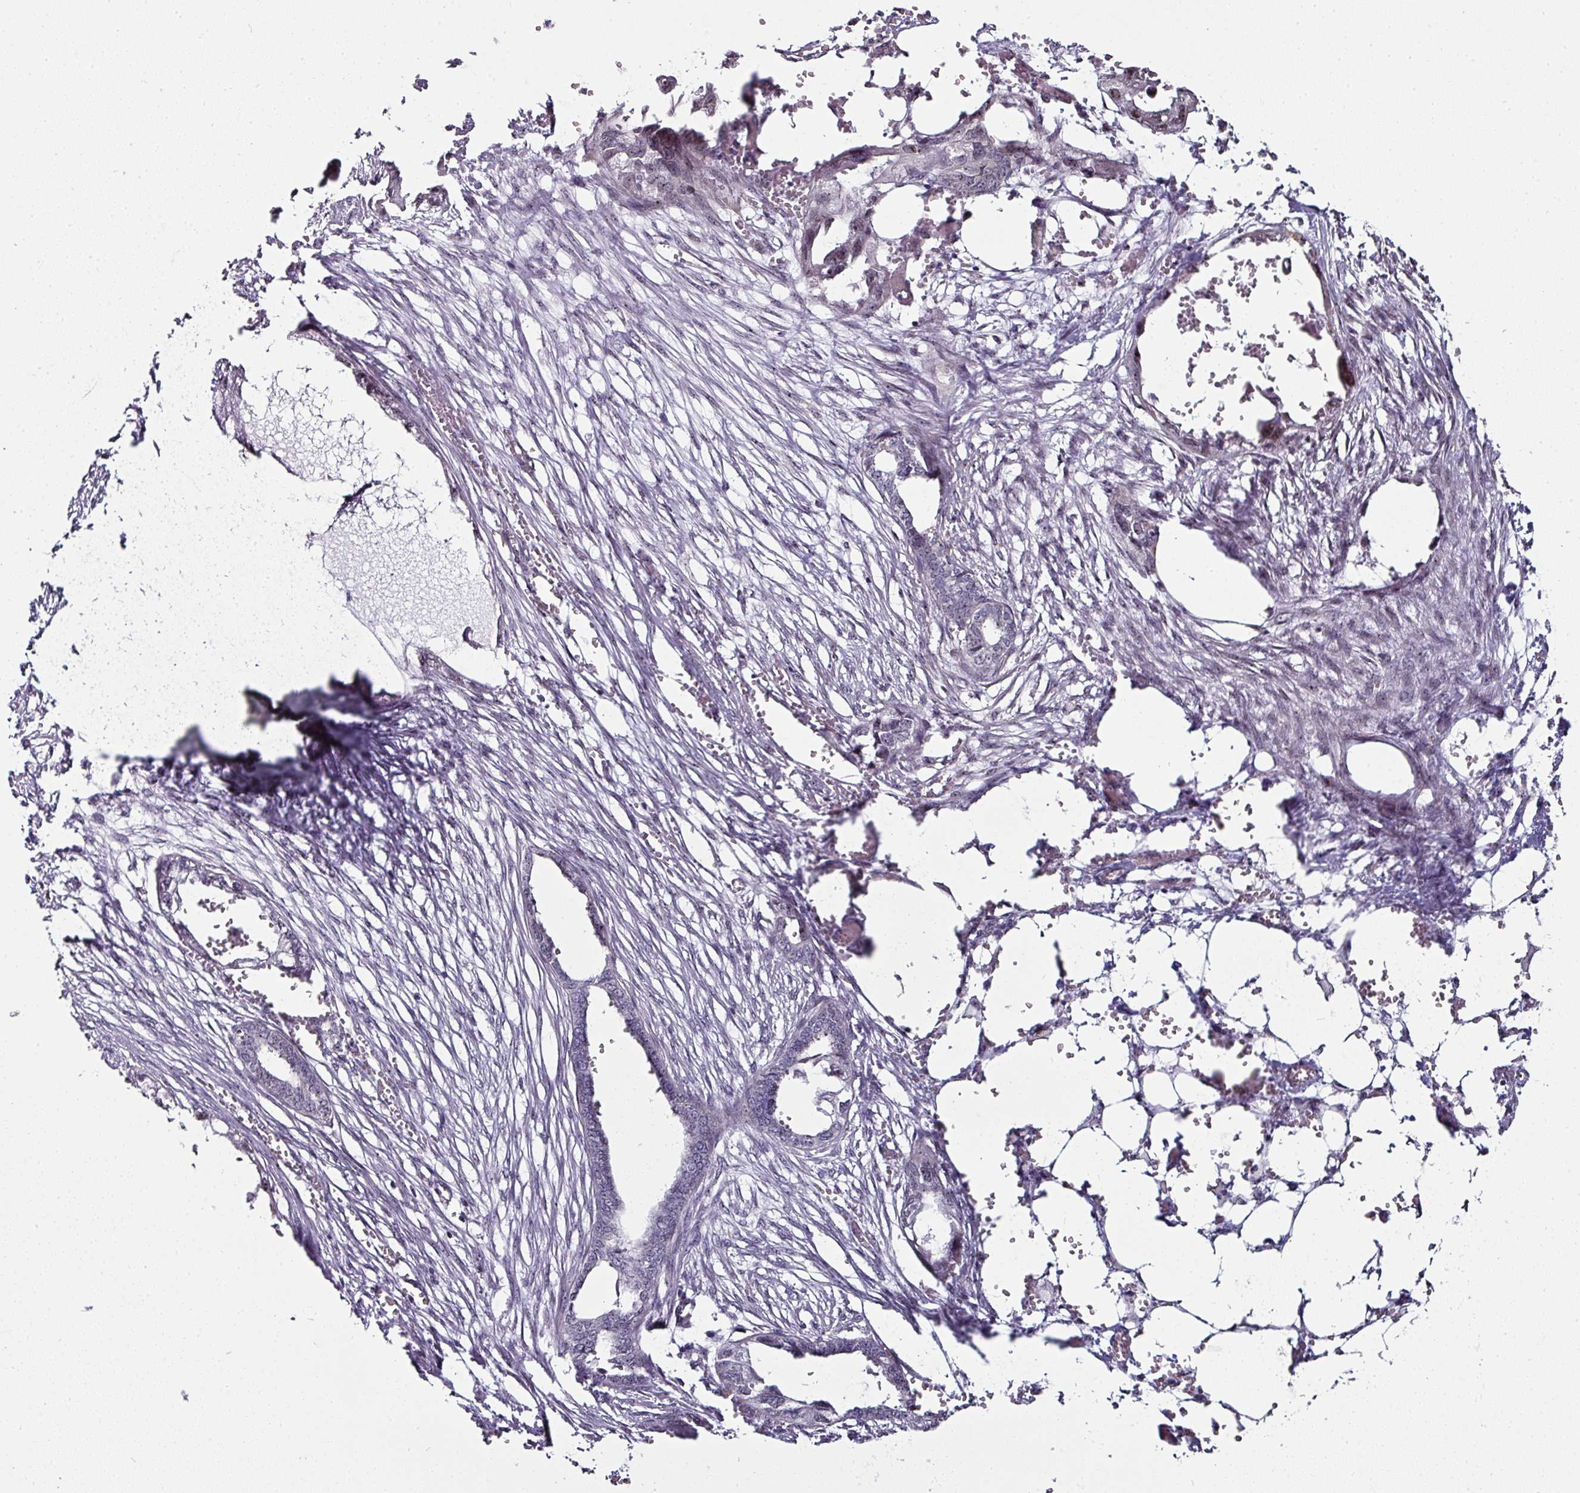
{"staining": {"intensity": "weak", "quantity": "<25%", "location": "nuclear"}, "tissue": "endometrial cancer", "cell_type": "Tumor cells", "image_type": "cancer", "snomed": [{"axis": "morphology", "description": "Adenocarcinoma, NOS"}, {"axis": "morphology", "description": "Adenocarcinoma, metastatic, NOS"}, {"axis": "topography", "description": "Adipose tissue"}, {"axis": "topography", "description": "Endometrium"}], "caption": "IHC histopathology image of neoplastic tissue: human adenocarcinoma (endometrial) stained with DAB exhibits no significant protein staining in tumor cells. (DAB (3,3'-diaminobenzidine) IHC visualized using brightfield microscopy, high magnification).", "gene": "NACC2", "patient": {"sex": "female", "age": 67}}